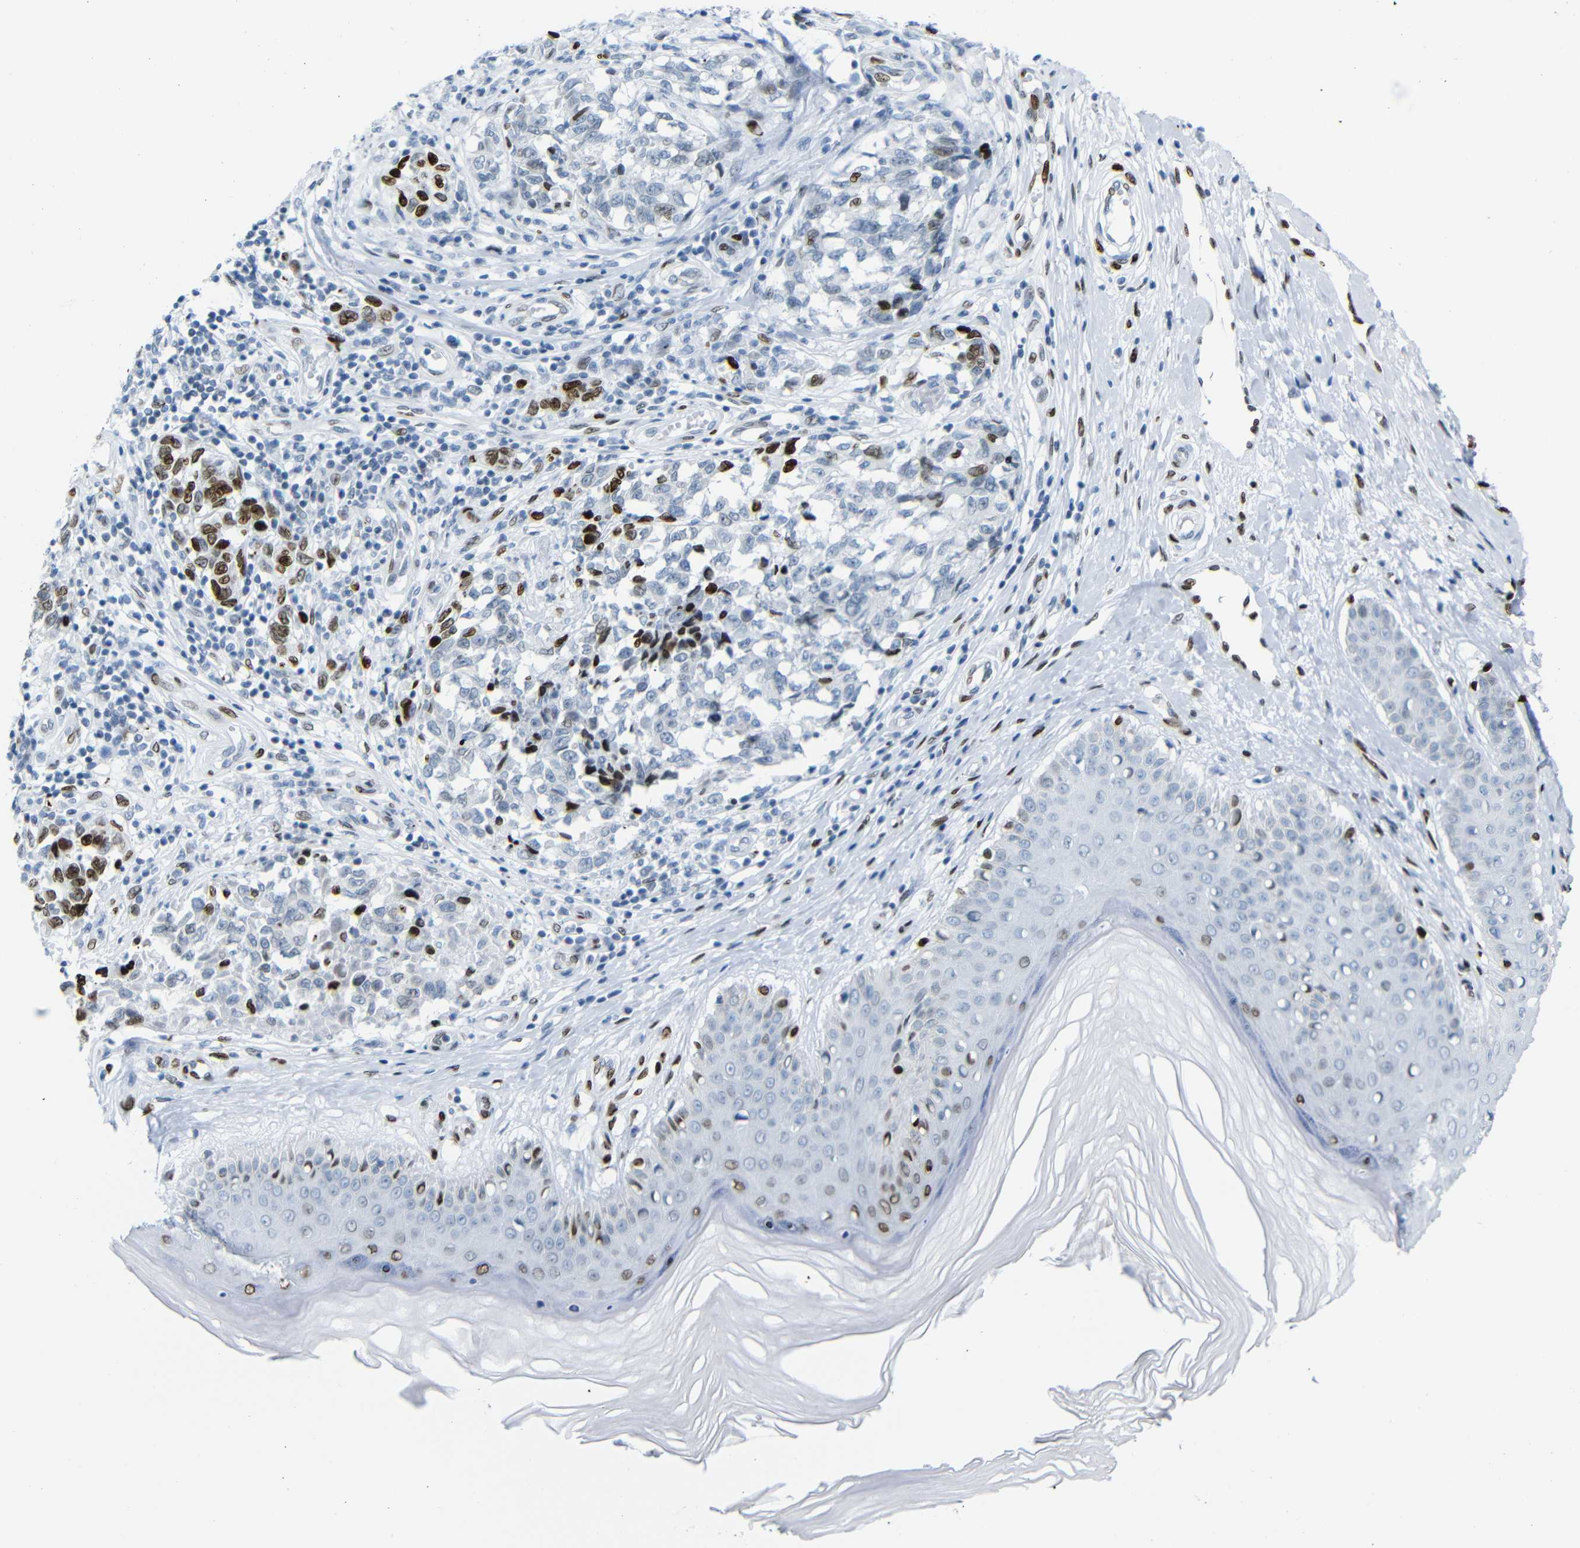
{"staining": {"intensity": "strong", "quantity": ">75%", "location": "nuclear"}, "tissue": "melanoma", "cell_type": "Tumor cells", "image_type": "cancer", "snomed": [{"axis": "morphology", "description": "Malignant melanoma, NOS"}, {"axis": "topography", "description": "Skin"}], "caption": "The immunohistochemical stain highlights strong nuclear expression in tumor cells of malignant melanoma tissue. (DAB (3,3'-diaminobenzidine) = brown stain, brightfield microscopy at high magnification).", "gene": "NPIPB15", "patient": {"sex": "female", "age": 64}}